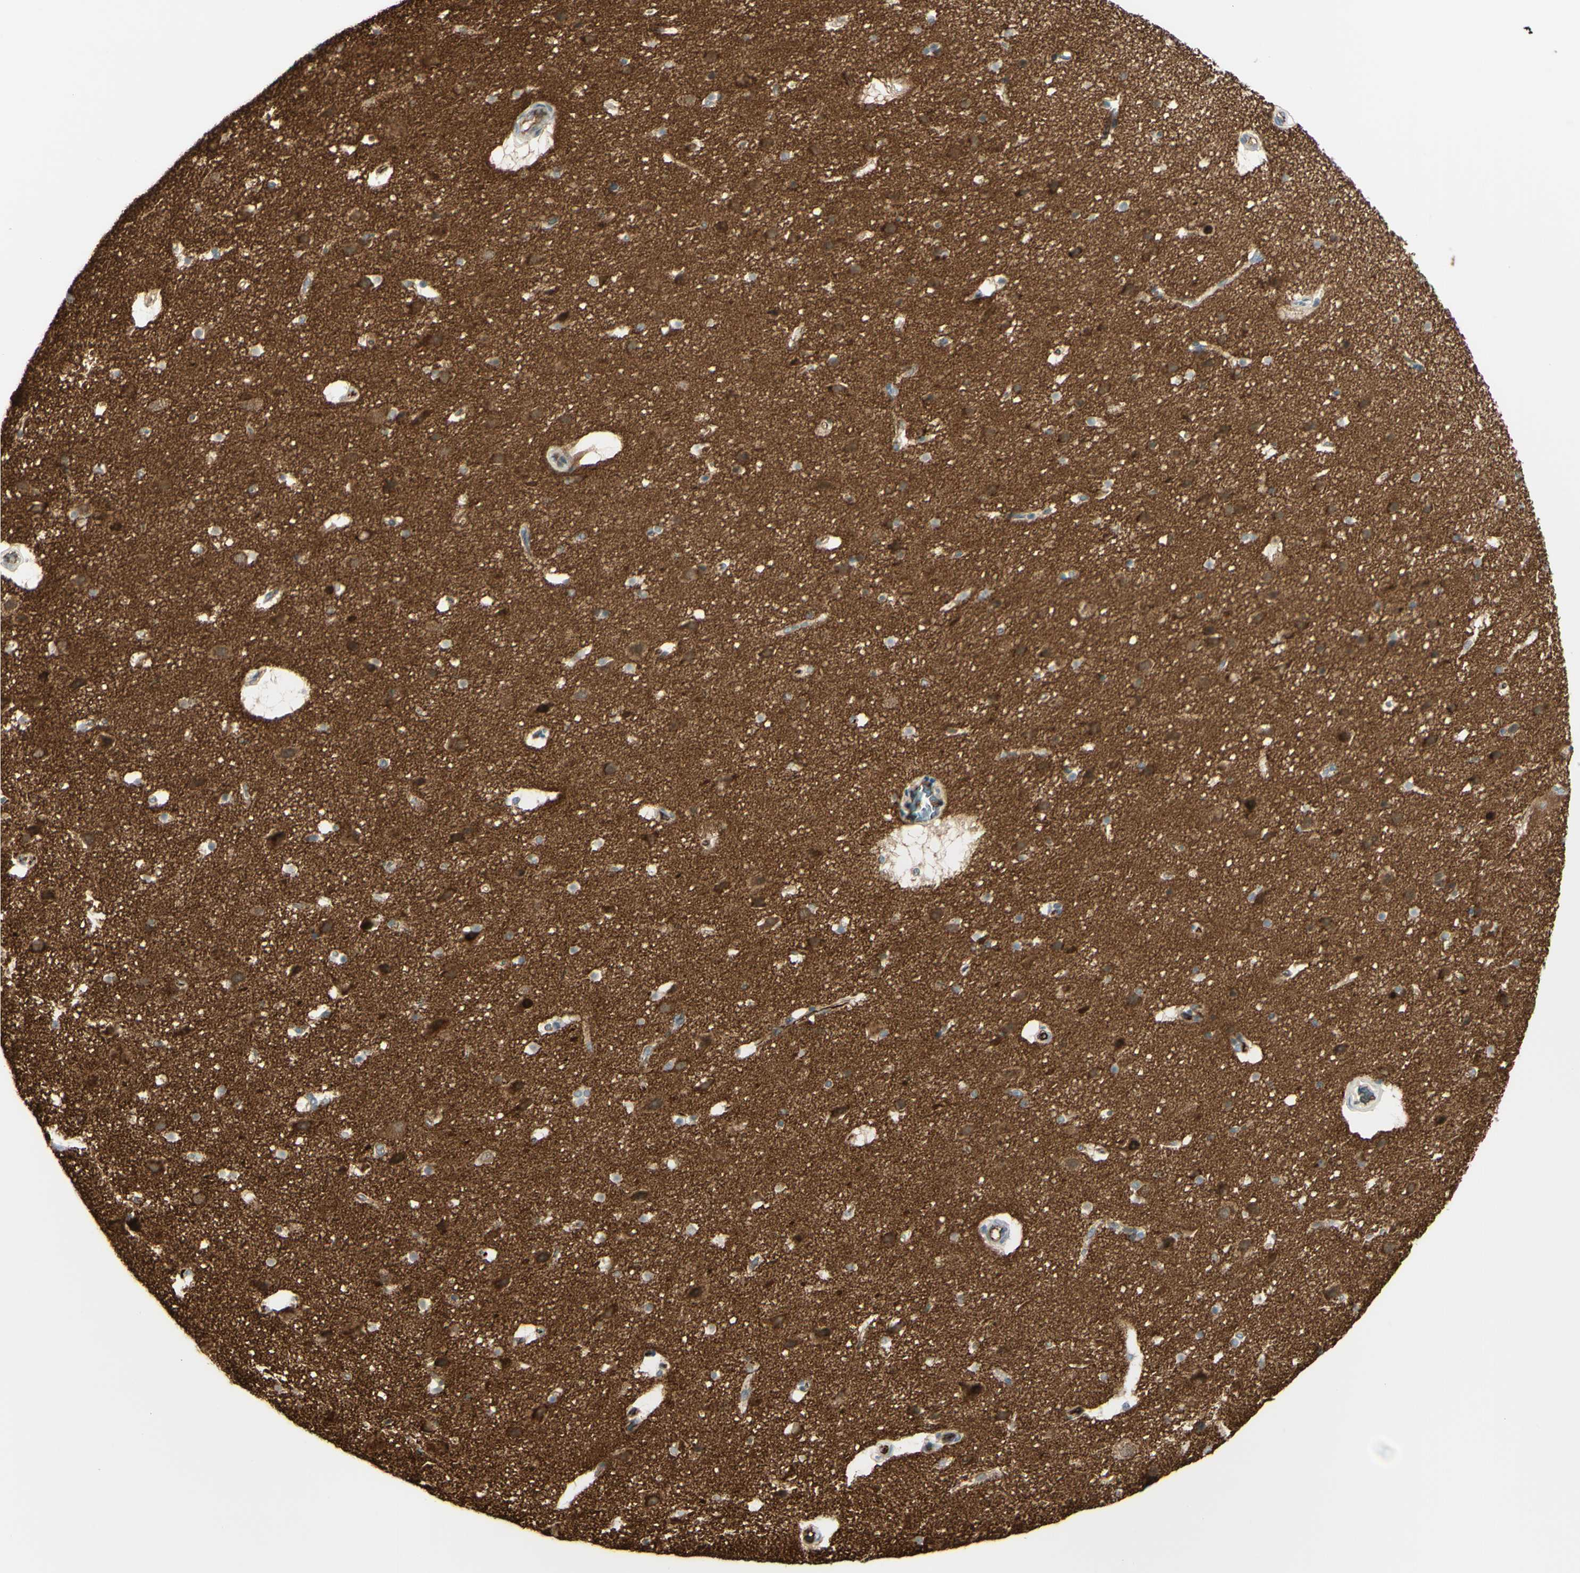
{"staining": {"intensity": "weak", "quantity": ">75%", "location": "cytoplasmic/membranous"}, "tissue": "cerebral cortex", "cell_type": "Endothelial cells", "image_type": "normal", "snomed": [{"axis": "morphology", "description": "Normal tissue, NOS"}, {"axis": "topography", "description": "Cerebral cortex"}], "caption": "The image exhibits a brown stain indicating the presence of a protein in the cytoplasmic/membranous of endothelial cells in cerebral cortex. (IHC, brightfield microscopy, high magnification).", "gene": "ANGPT2", "patient": {"sex": "male", "age": 45}}